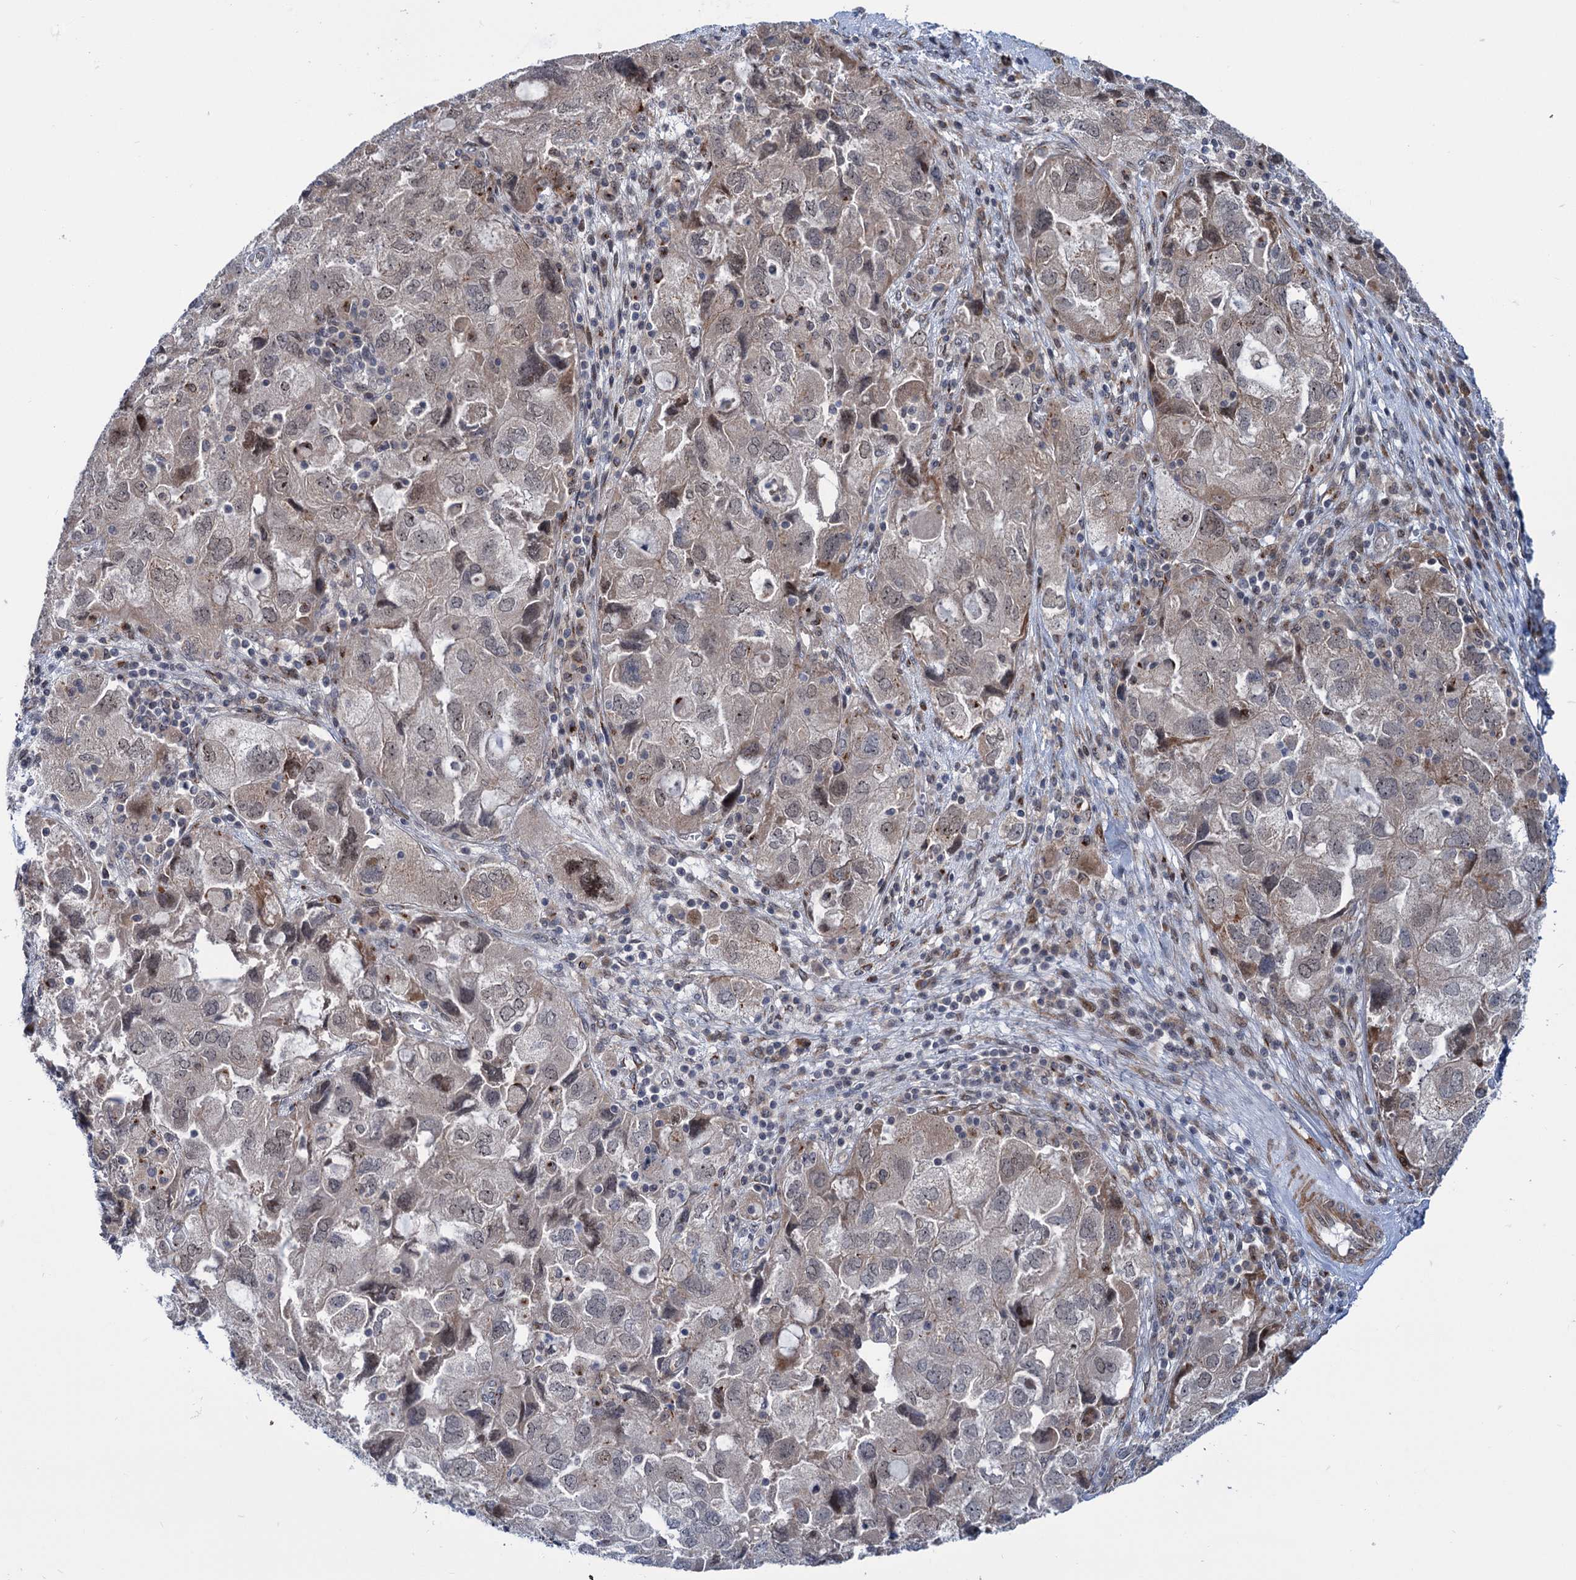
{"staining": {"intensity": "moderate", "quantity": "25%-75%", "location": "cytoplasmic/membranous"}, "tissue": "ovarian cancer", "cell_type": "Tumor cells", "image_type": "cancer", "snomed": [{"axis": "morphology", "description": "Carcinoma, NOS"}, {"axis": "morphology", "description": "Cystadenocarcinoma, serous, NOS"}, {"axis": "topography", "description": "Ovary"}], "caption": "High-power microscopy captured an IHC histopathology image of serous cystadenocarcinoma (ovarian), revealing moderate cytoplasmic/membranous expression in about 25%-75% of tumor cells.", "gene": "ELP4", "patient": {"sex": "female", "age": 69}}